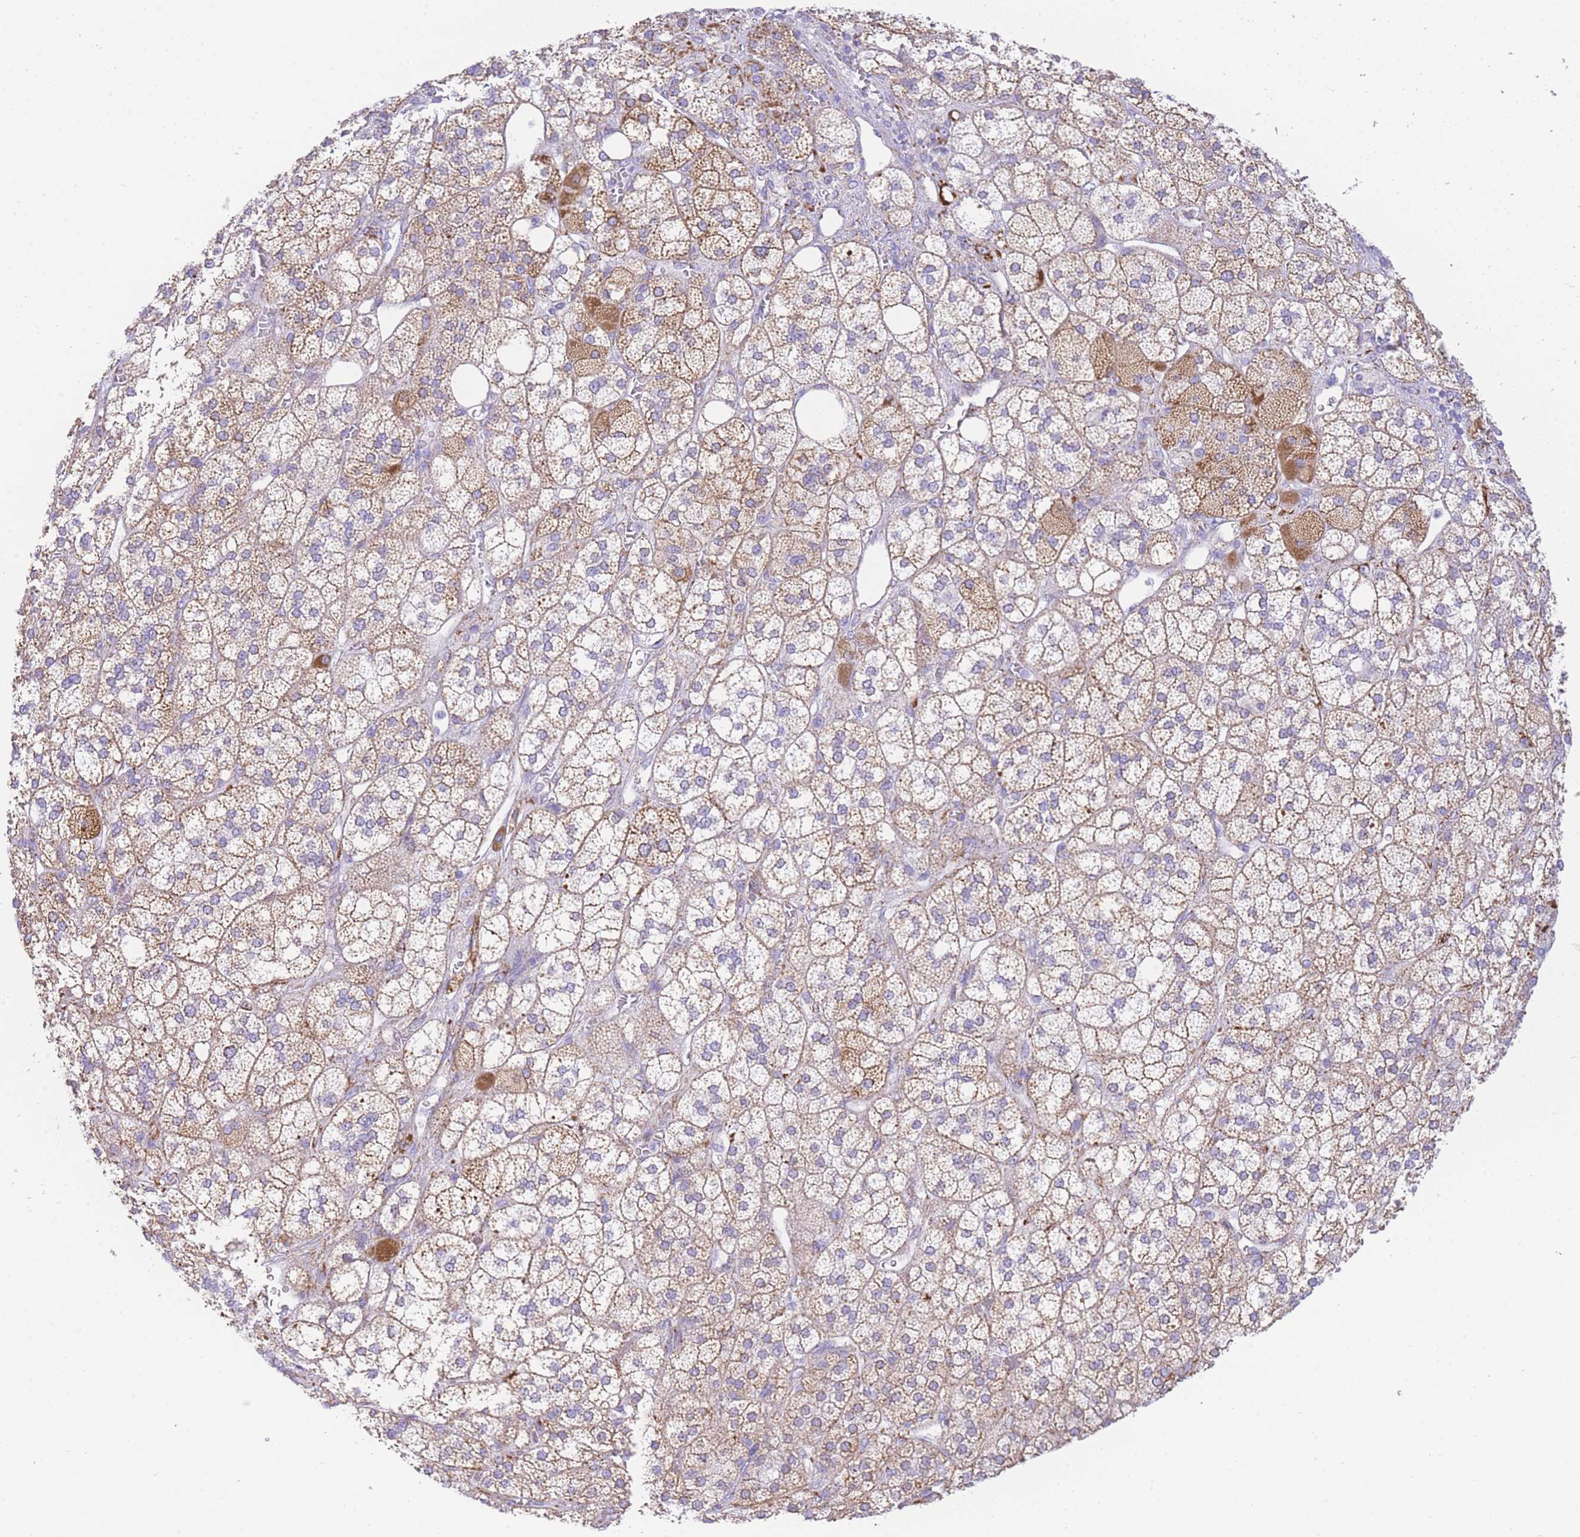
{"staining": {"intensity": "moderate", "quantity": "25%-75%", "location": "cytoplasmic/membranous"}, "tissue": "adrenal gland", "cell_type": "Glandular cells", "image_type": "normal", "snomed": [{"axis": "morphology", "description": "Normal tissue, NOS"}, {"axis": "topography", "description": "Adrenal gland"}], "caption": "Glandular cells reveal medium levels of moderate cytoplasmic/membranous staining in about 25%-75% of cells in normal human adrenal gland.", "gene": "ACSM4", "patient": {"sex": "male", "age": 61}}